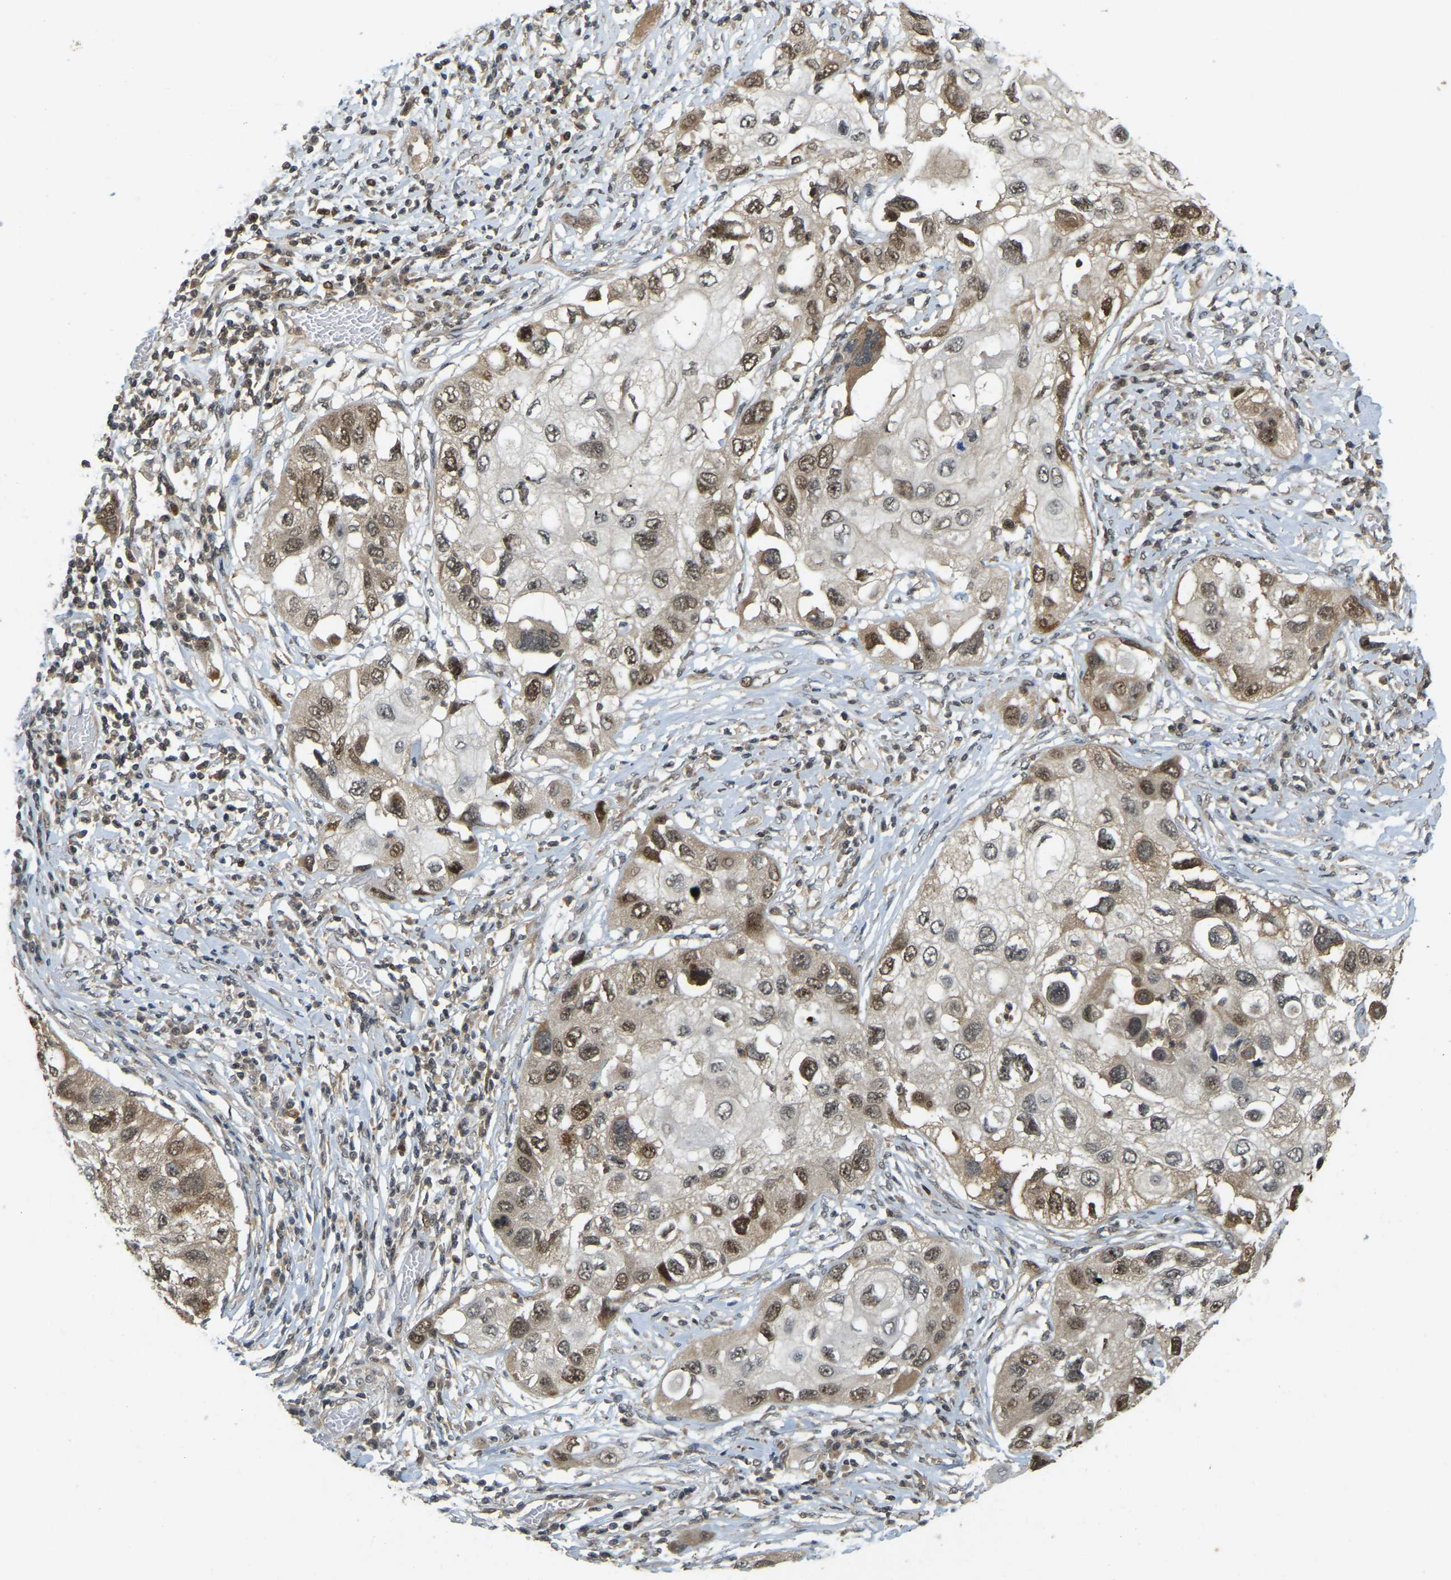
{"staining": {"intensity": "moderate", "quantity": ">75%", "location": "nuclear"}, "tissue": "lung cancer", "cell_type": "Tumor cells", "image_type": "cancer", "snomed": [{"axis": "morphology", "description": "Squamous cell carcinoma, NOS"}, {"axis": "topography", "description": "Lung"}], "caption": "Protein expression by immunohistochemistry (IHC) reveals moderate nuclear positivity in about >75% of tumor cells in squamous cell carcinoma (lung). (DAB = brown stain, brightfield microscopy at high magnification).", "gene": "BRF2", "patient": {"sex": "male", "age": 71}}